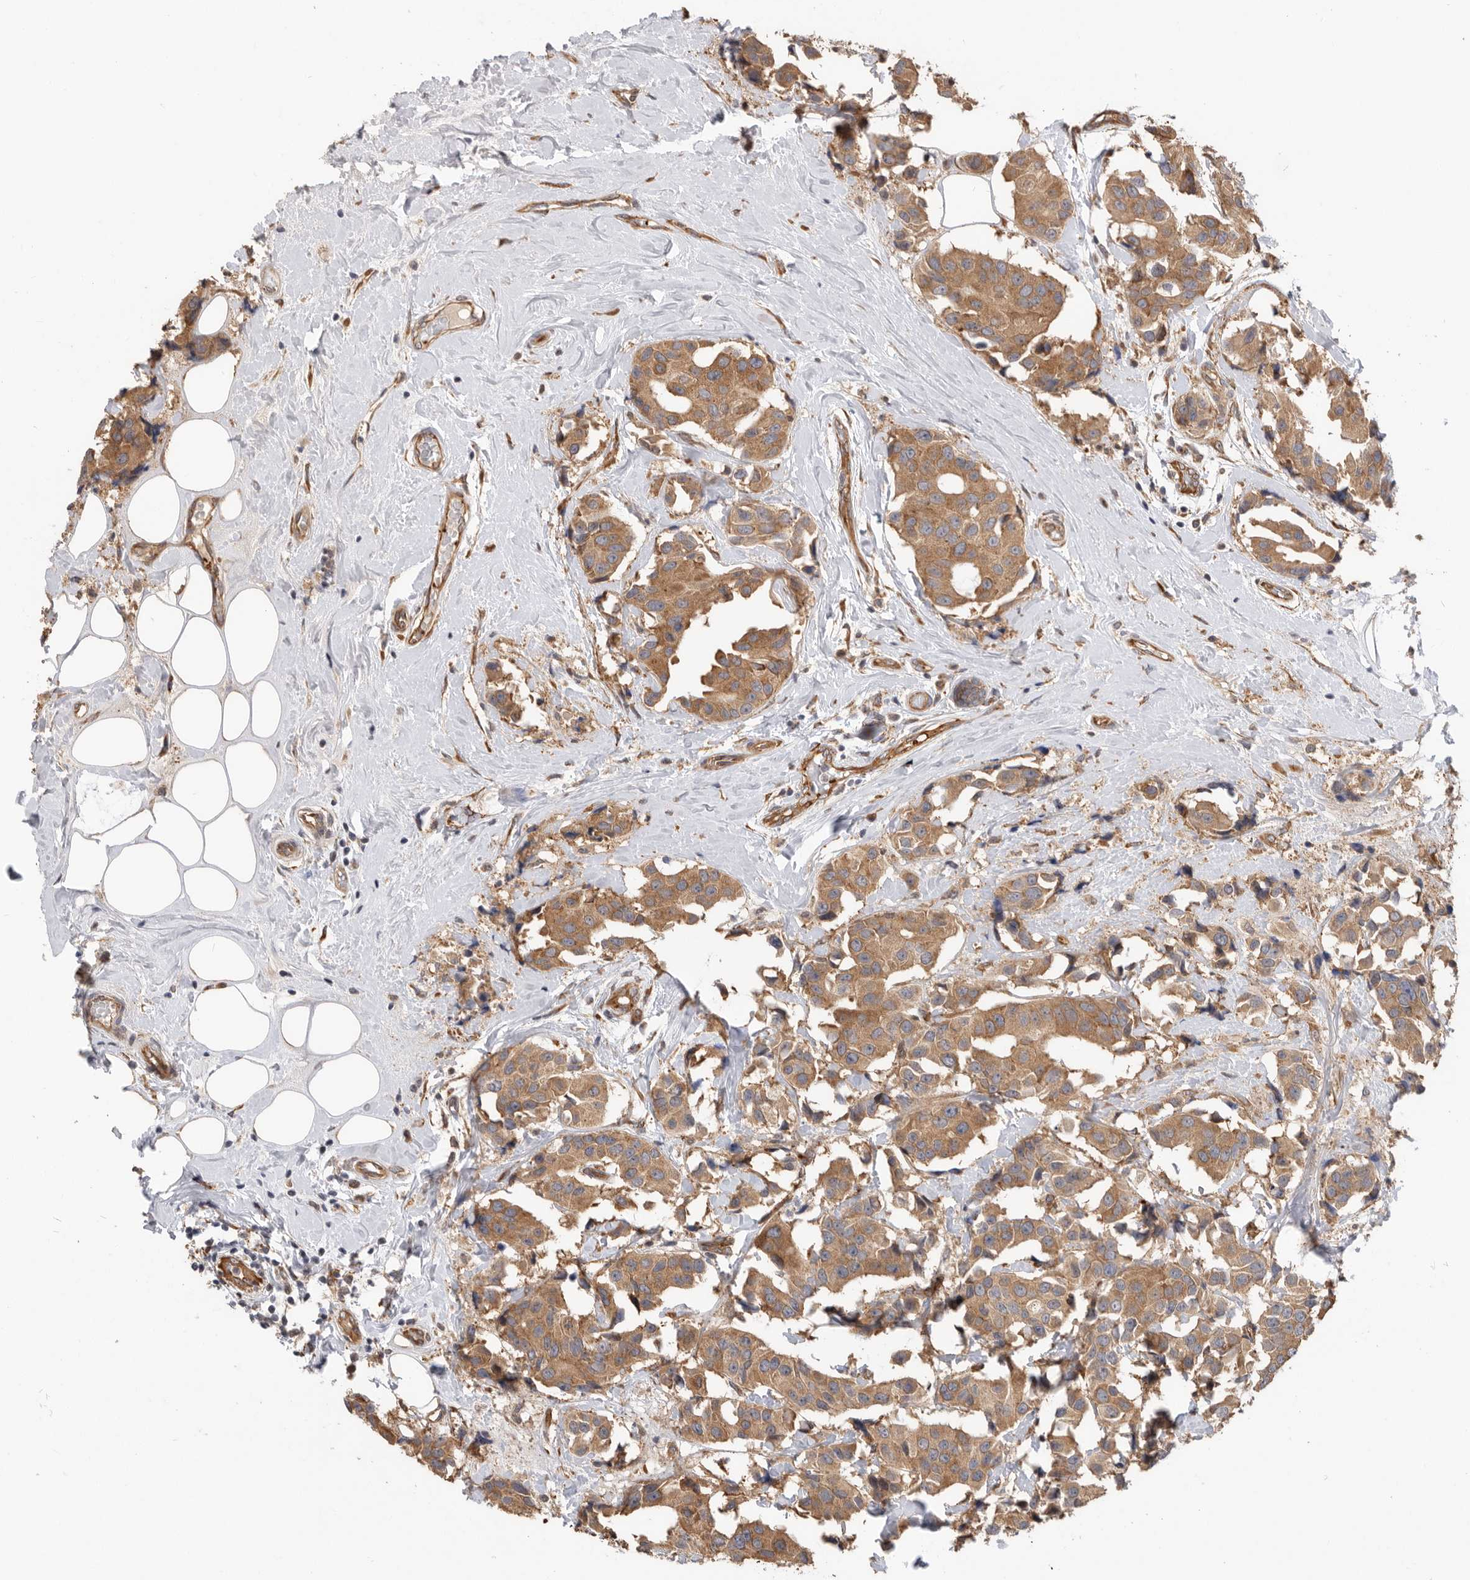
{"staining": {"intensity": "moderate", "quantity": ">75%", "location": "cytoplasmic/membranous"}, "tissue": "breast cancer", "cell_type": "Tumor cells", "image_type": "cancer", "snomed": [{"axis": "morphology", "description": "Normal tissue, NOS"}, {"axis": "morphology", "description": "Duct carcinoma"}, {"axis": "topography", "description": "Breast"}], "caption": "Immunohistochemical staining of human breast invasive ductal carcinoma exhibits medium levels of moderate cytoplasmic/membranous positivity in about >75% of tumor cells.", "gene": "CDC42BPB", "patient": {"sex": "female", "age": 39}}